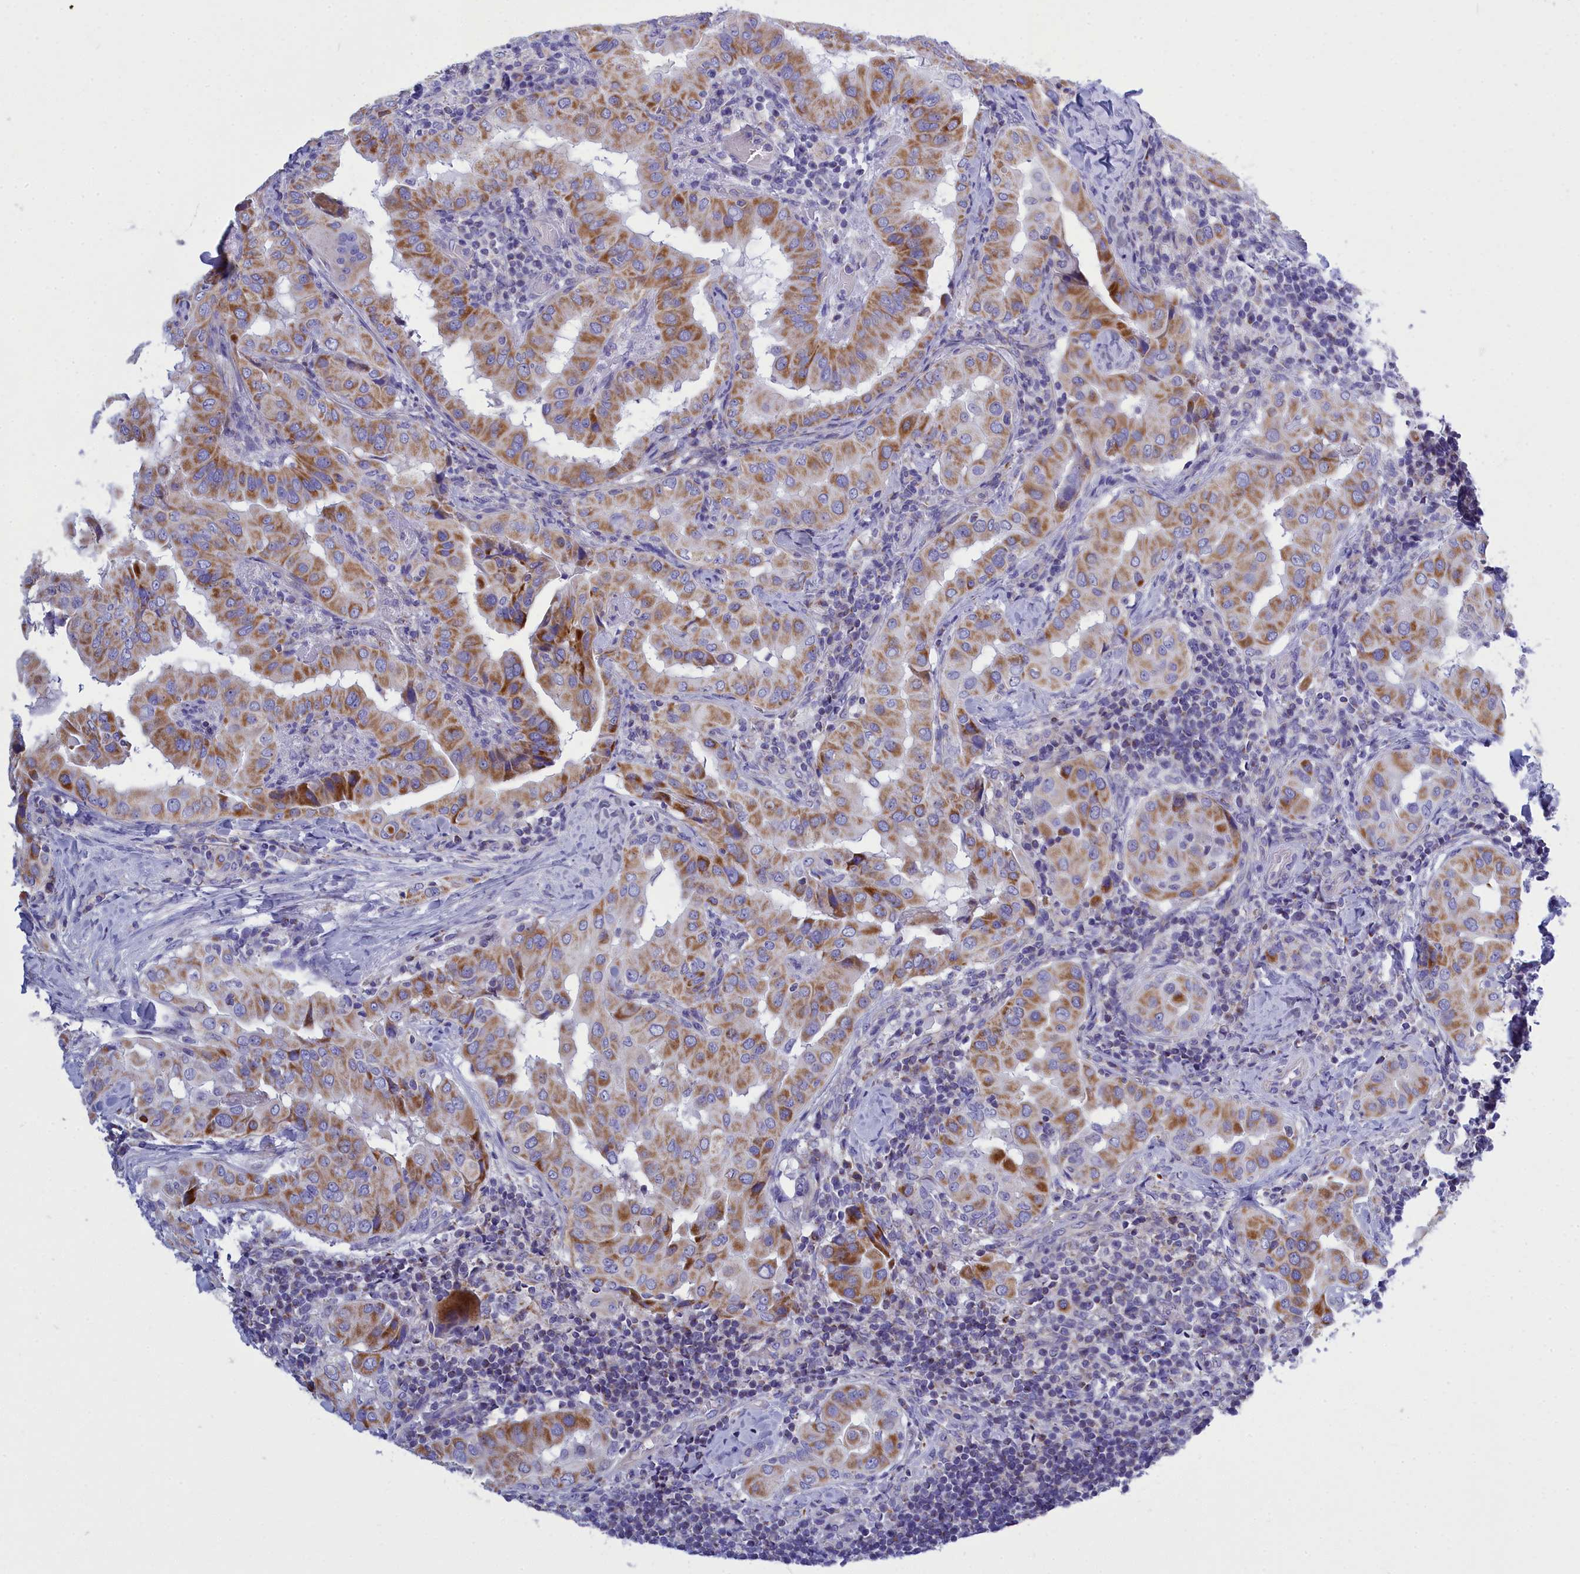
{"staining": {"intensity": "moderate", "quantity": ">75%", "location": "cytoplasmic/membranous"}, "tissue": "thyroid cancer", "cell_type": "Tumor cells", "image_type": "cancer", "snomed": [{"axis": "morphology", "description": "Papillary adenocarcinoma, NOS"}, {"axis": "topography", "description": "Thyroid gland"}], "caption": "About >75% of tumor cells in papillary adenocarcinoma (thyroid) demonstrate moderate cytoplasmic/membranous protein expression as visualized by brown immunohistochemical staining.", "gene": "CCRL2", "patient": {"sex": "male", "age": 33}}